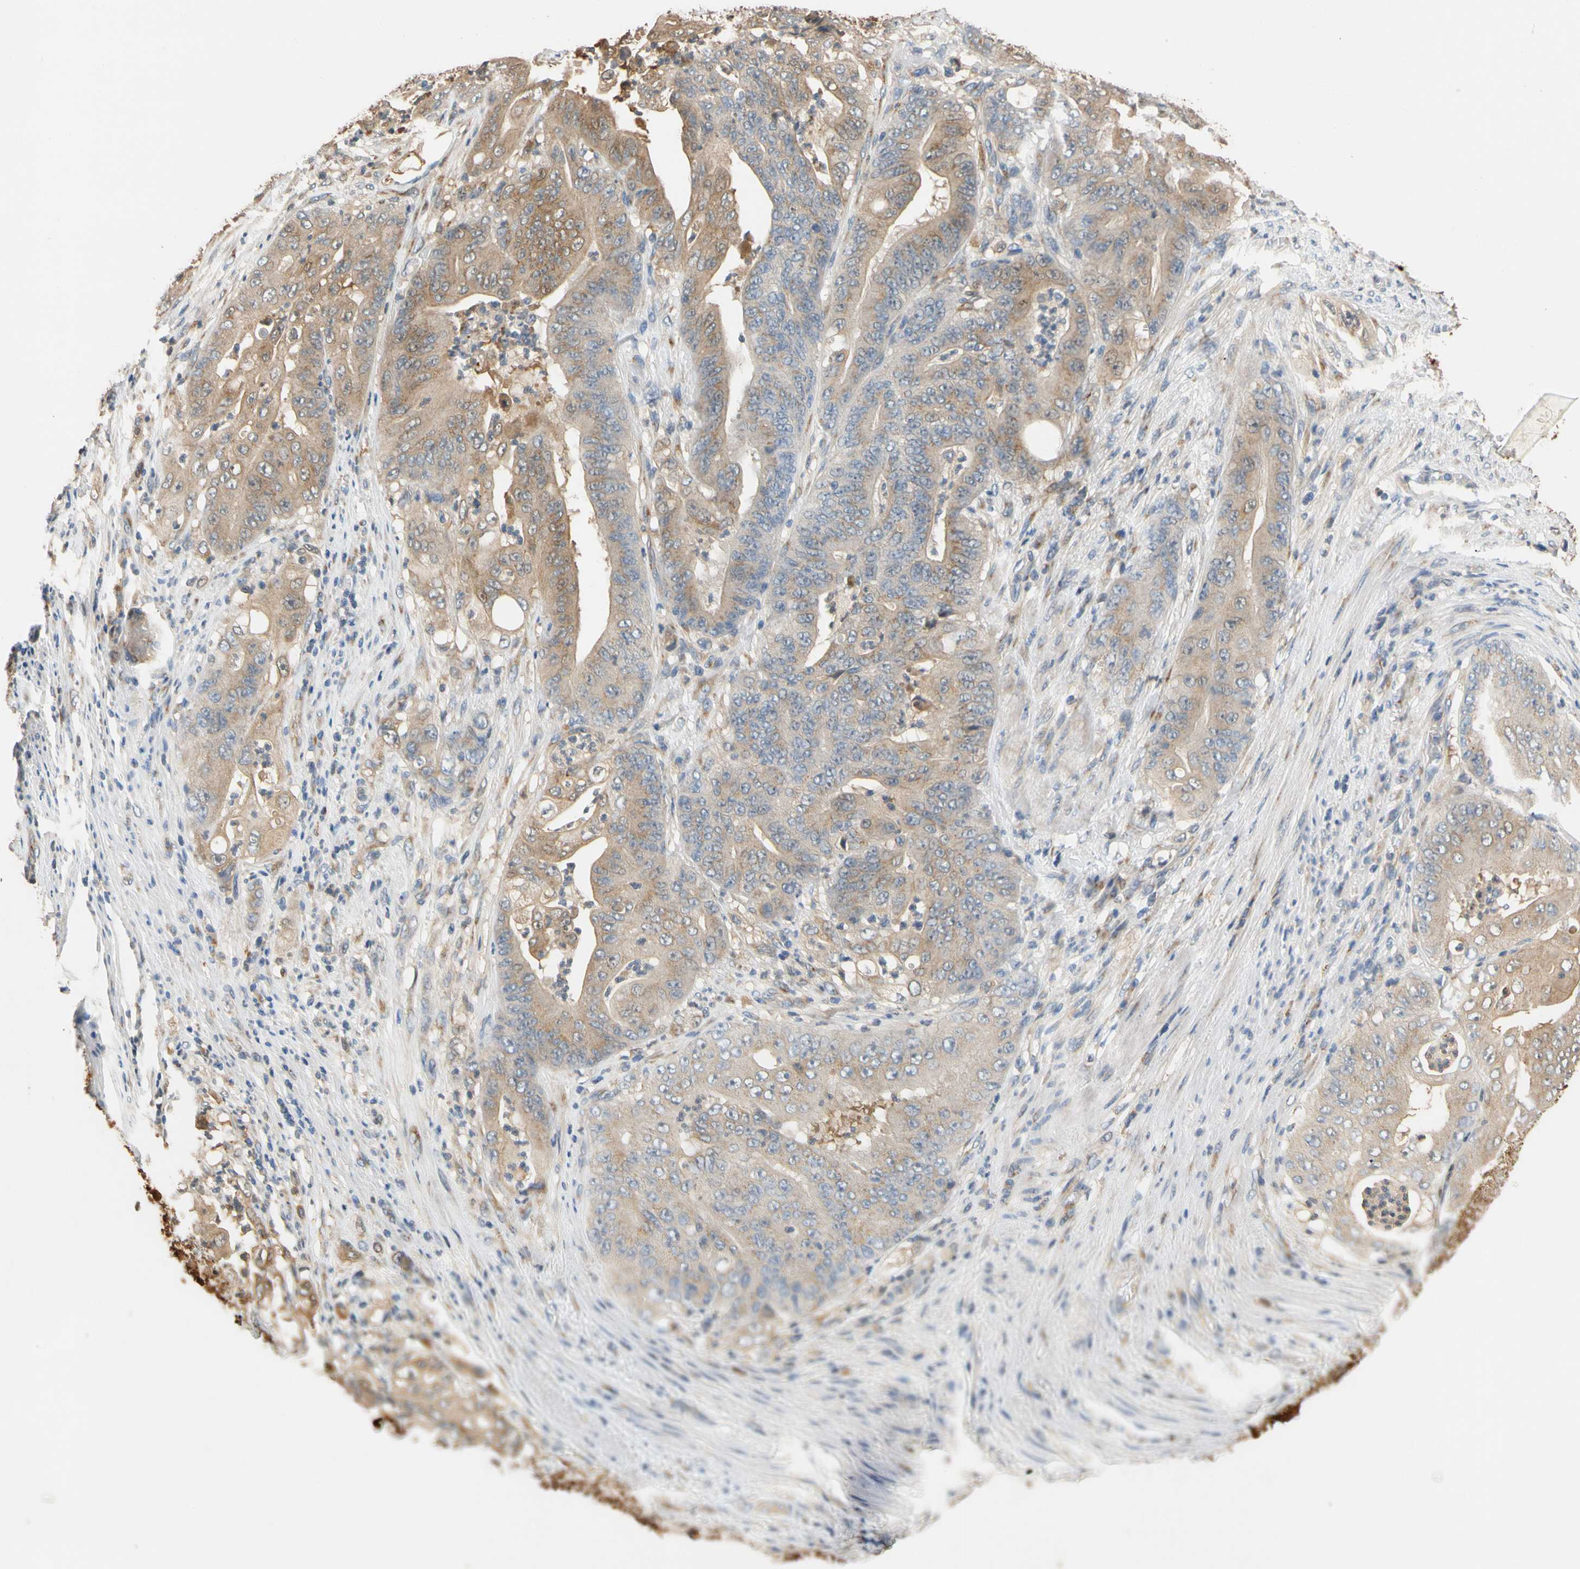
{"staining": {"intensity": "moderate", "quantity": ">75%", "location": "cytoplasmic/membranous"}, "tissue": "stomach cancer", "cell_type": "Tumor cells", "image_type": "cancer", "snomed": [{"axis": "morphology", "description": "Adenocarcinoma, NOS"}, {"axis": "topography", "description": "Stomach"}], "caption": "Stomach cancer stained for a protein (brown) displays moderate cytoplasmic/membranous positive positivity in about >75% of tumor cells.", "gene": "GPSM2", "patient": {"sex": "female", "age": 73}}